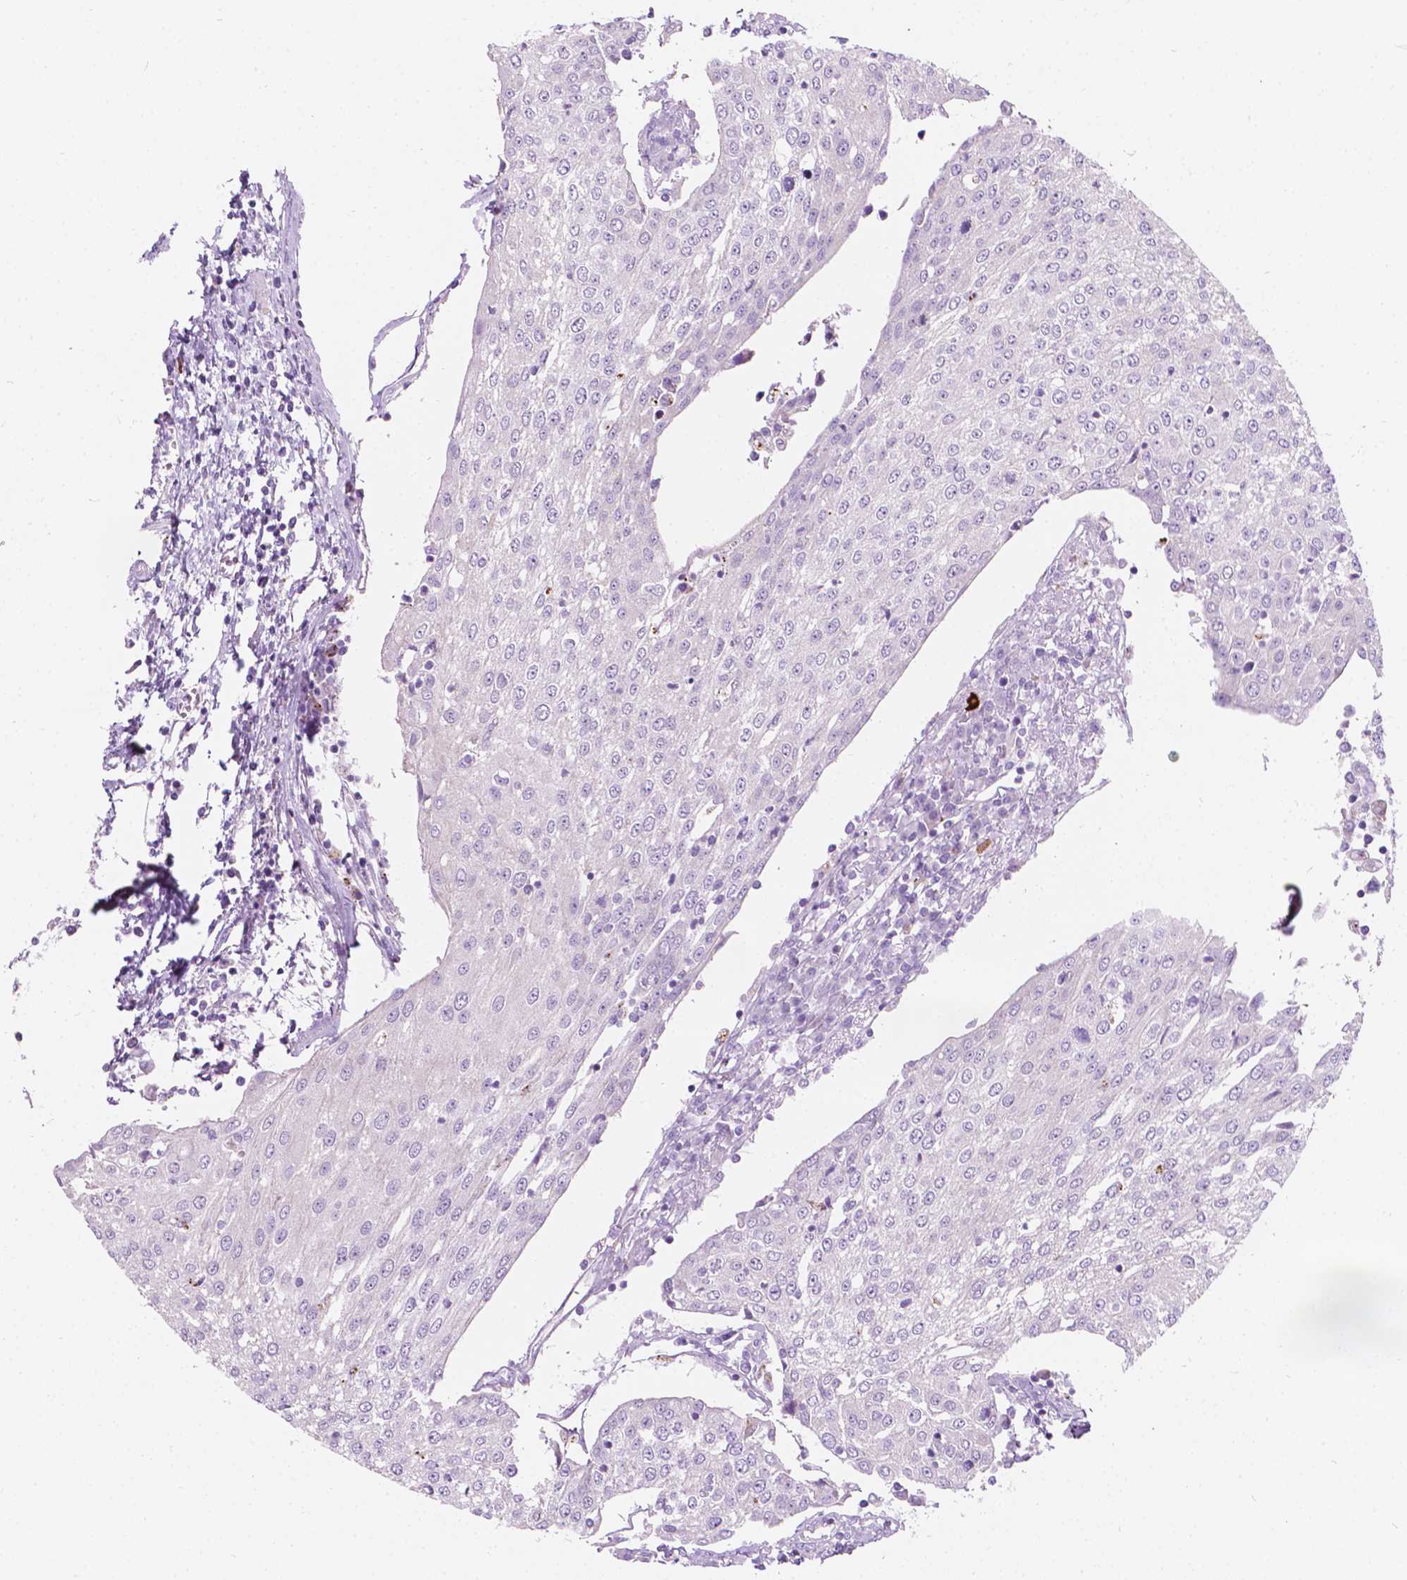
{"staining": {"intensity": "negative", "quantity": "none", "location": "none"}, "tissue": "urothelial cancer", "cell_type": "Tumor cells", "image_type": "cancer", "snomed": [{"axis": "morphology", "description": "Urothelial carcinoma, High grade"}, {"axis": "topography", "description": "Urinary bladder"}], "caption": "This is a micrograph of IHC staining of urothelial carcinoma (high-grade), which shows no staining in tumor cells.", "gene": "NOS1AP", "patient": {"sex": "female", "age": 85}}